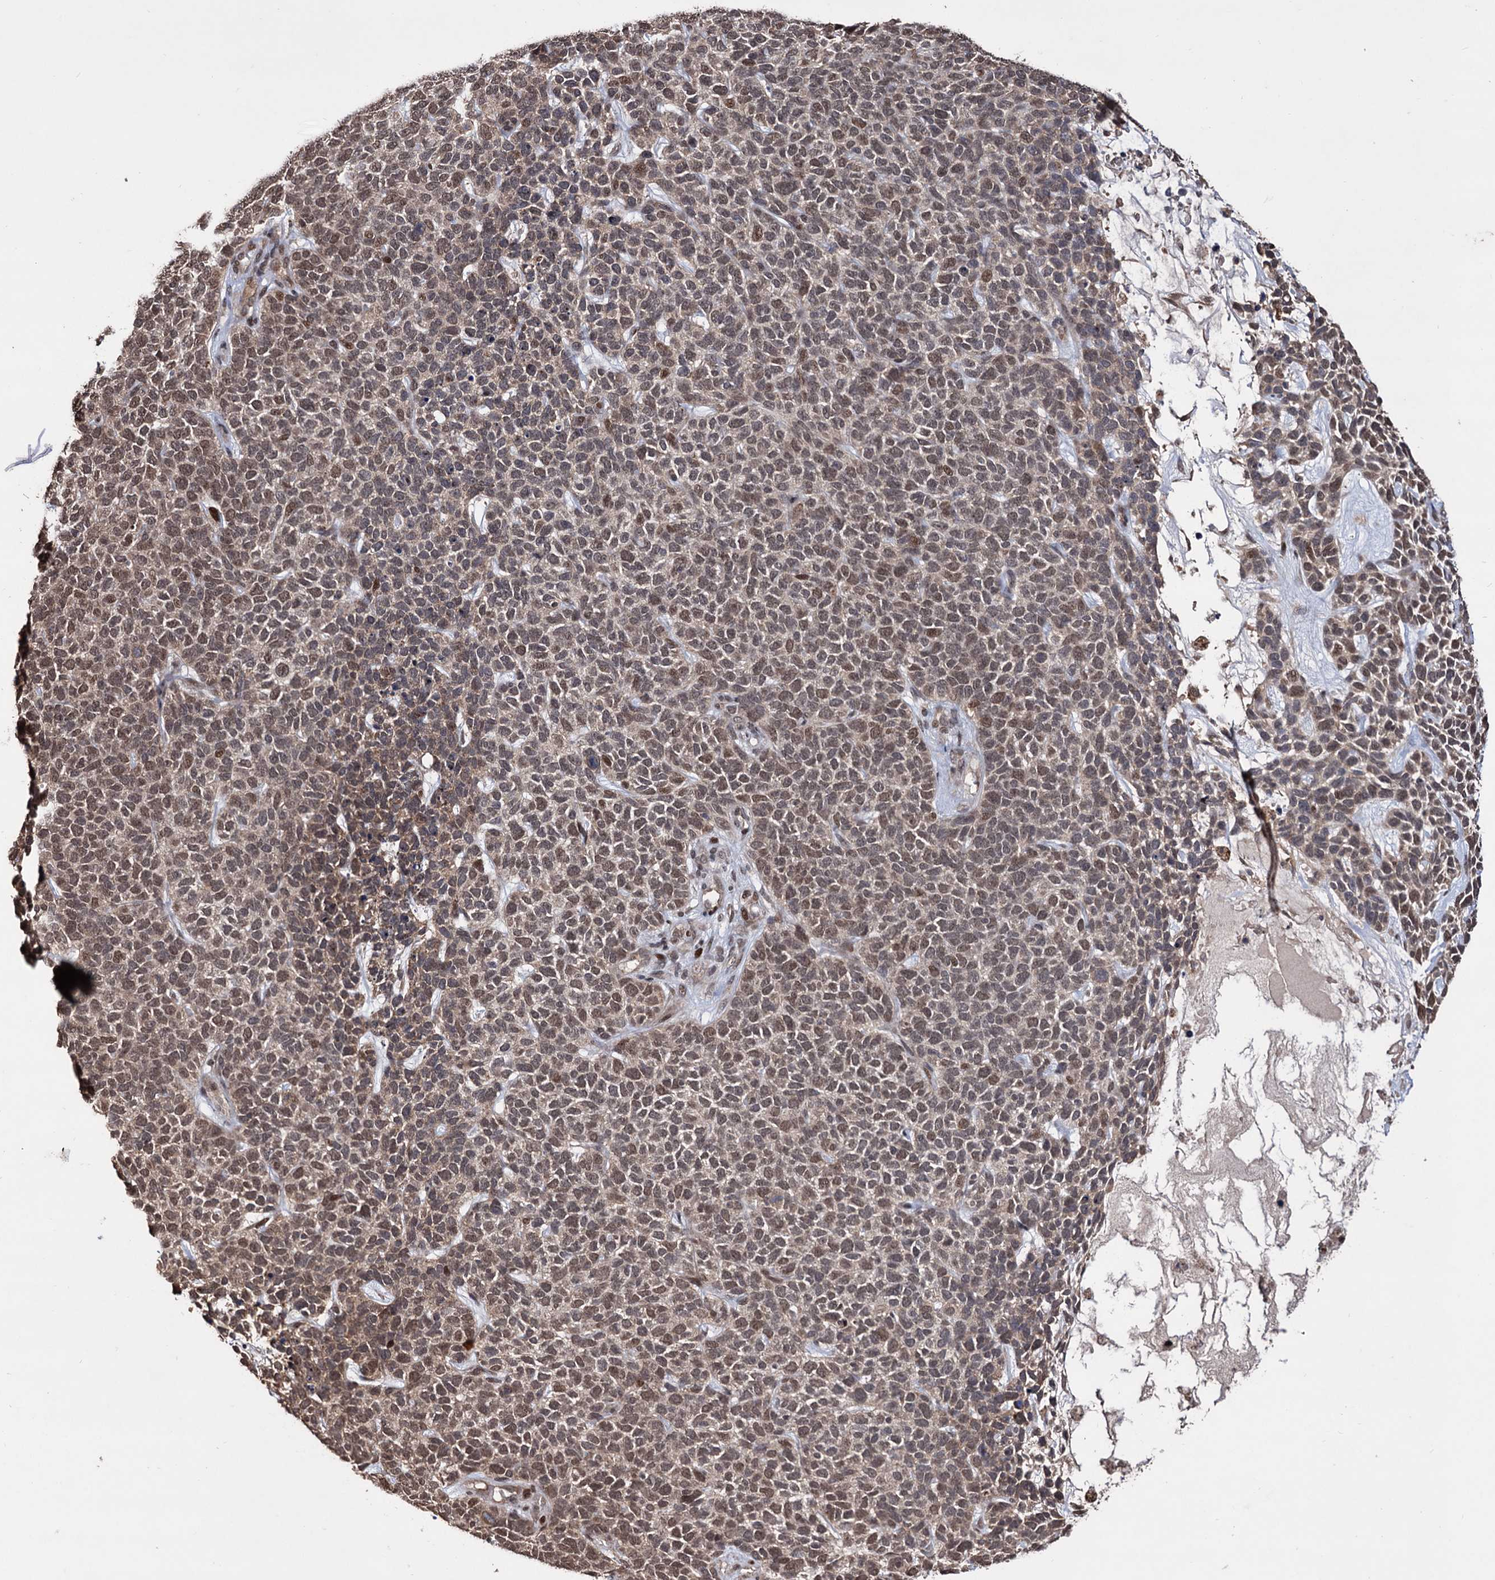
{"staining": {"intensity": "weak", "quantity": "25%-75%", "location": "nuclear"}, "tissue": "skin cancer", "cell_type": "Tumor cells", "image_type": "cancer", "snomed": [{"axis": "morphology", "description": "Basal cell carcinoma"}, {"axis": "topography", "description": "Skin"}], "caption": "Protein expression analysis of human skin cancer reveals weak nuclear staining in approximately 25%-75% of tumor cells.", "gene": "KLF5", "patient": {"sex": "female", "age": 84}}